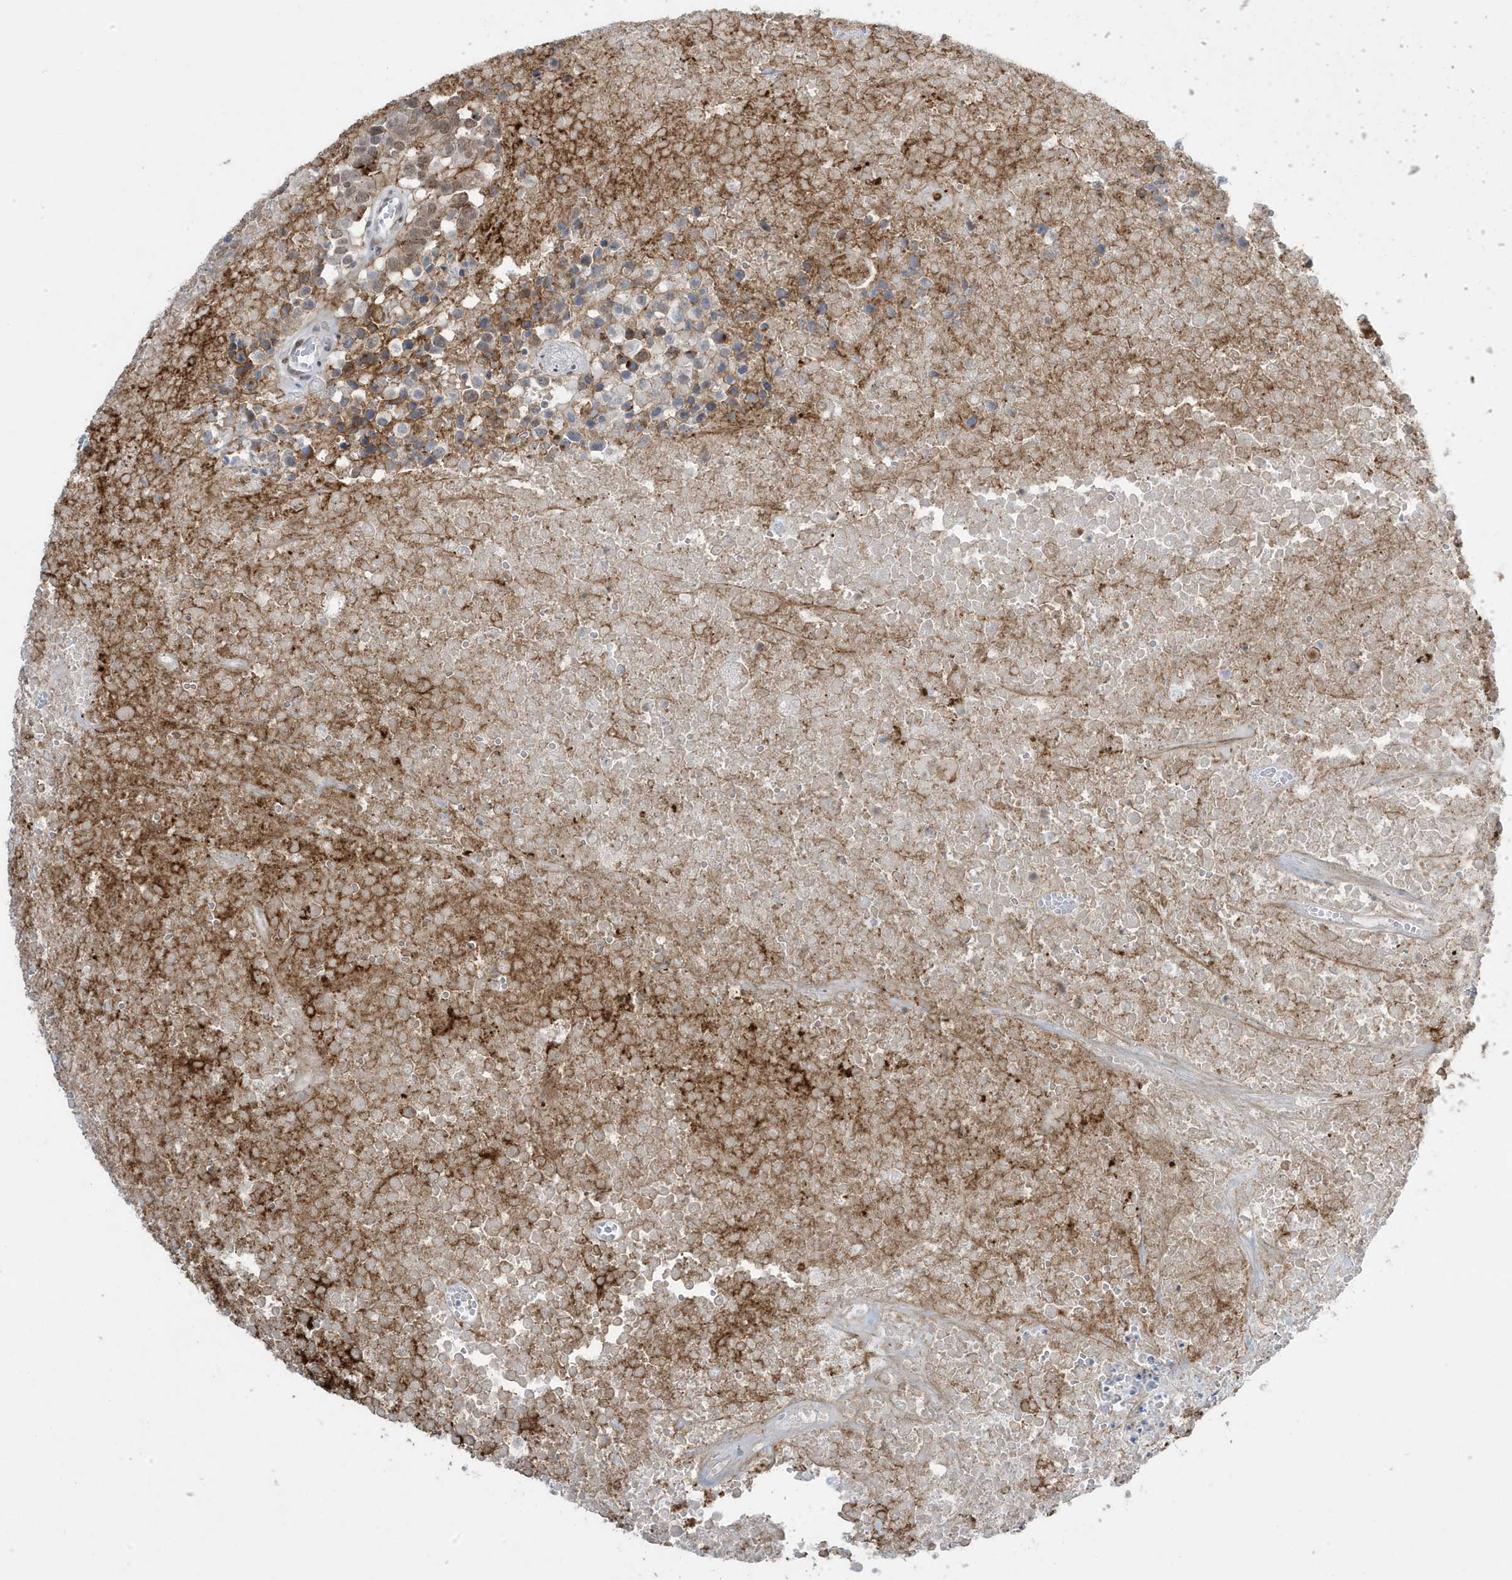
{"staining": {"intensity": "moderate", "quantity": ">75%", "location": "nuclear"}, "tissue": "head and neck cancer", "cell_type": "Tumor cells", "image_type": "cancer", "snomed": [{"axis": "morphology", "description": "Squamous cell carcinoma, NOS"}, {"axis": "topography", "description": "Head-Neck"}], "caption": "Moderate nuclear protein positivity is present in approximately >75% of tumor cells in head and neck cancer (squamous cell carcinoma). The staining was performed using DAB (3,3'-diaminobenzidine) to visualize the protein expression in brown, while the nuclei were stained in blue with hematoxylin (Magnification: 20x).", "gene": "ADAMTSL3", "patient": {"sex": "male", "age": 66}}